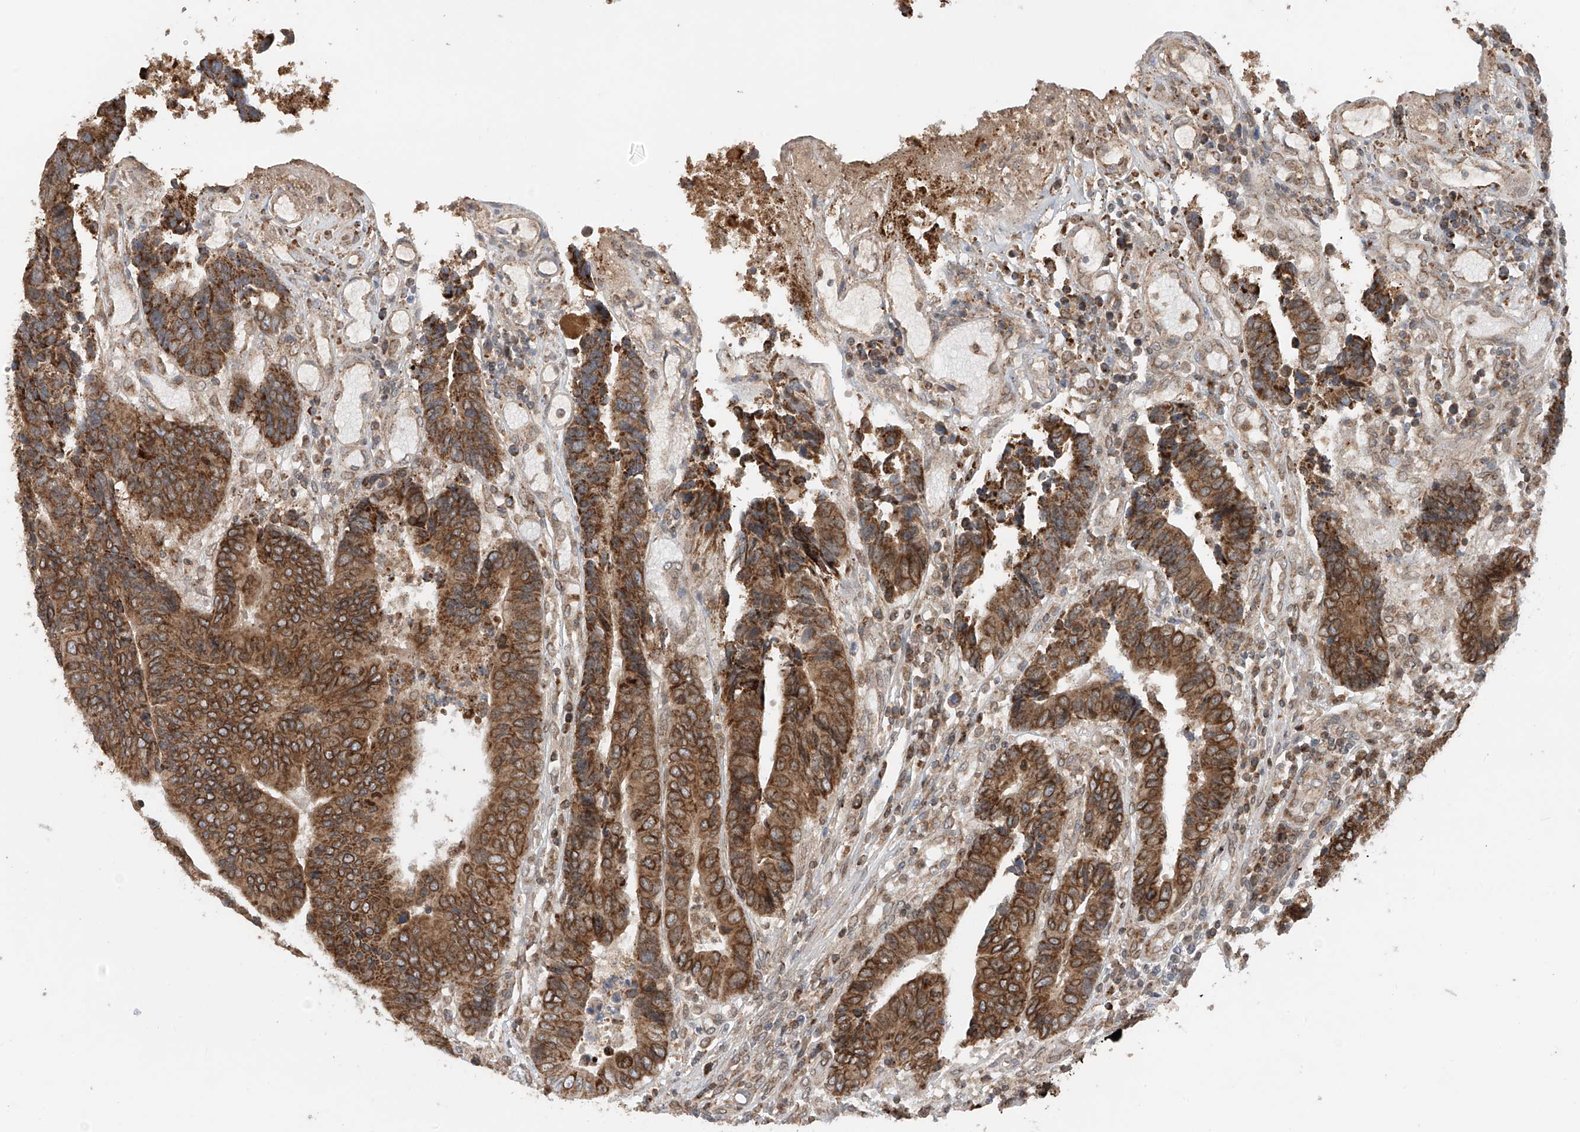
{"staining": {"intensity": "strong", "quantity": ">75%", "location": "cytoplasmic/membranous"}, "tissue": "colorectal cancer", "cell_type": "Tumor cells", "image_type": "cancer", "snomed": [{"axis": "morphology", "description": "Adenocarcinoma, NOS"}, {"axis": "topography", "description": "Rectum"}], "caption": "Immunohistochemistry (IHC) photomicrograph of colorectal cancer stained for a protein (brown), which exhibits high levels of strong cytoplasmic/membranous expression in approximately >75% of tumor cells.", "gene": "AHCTF1", "patient": {"sex": "male", "age": 84}}